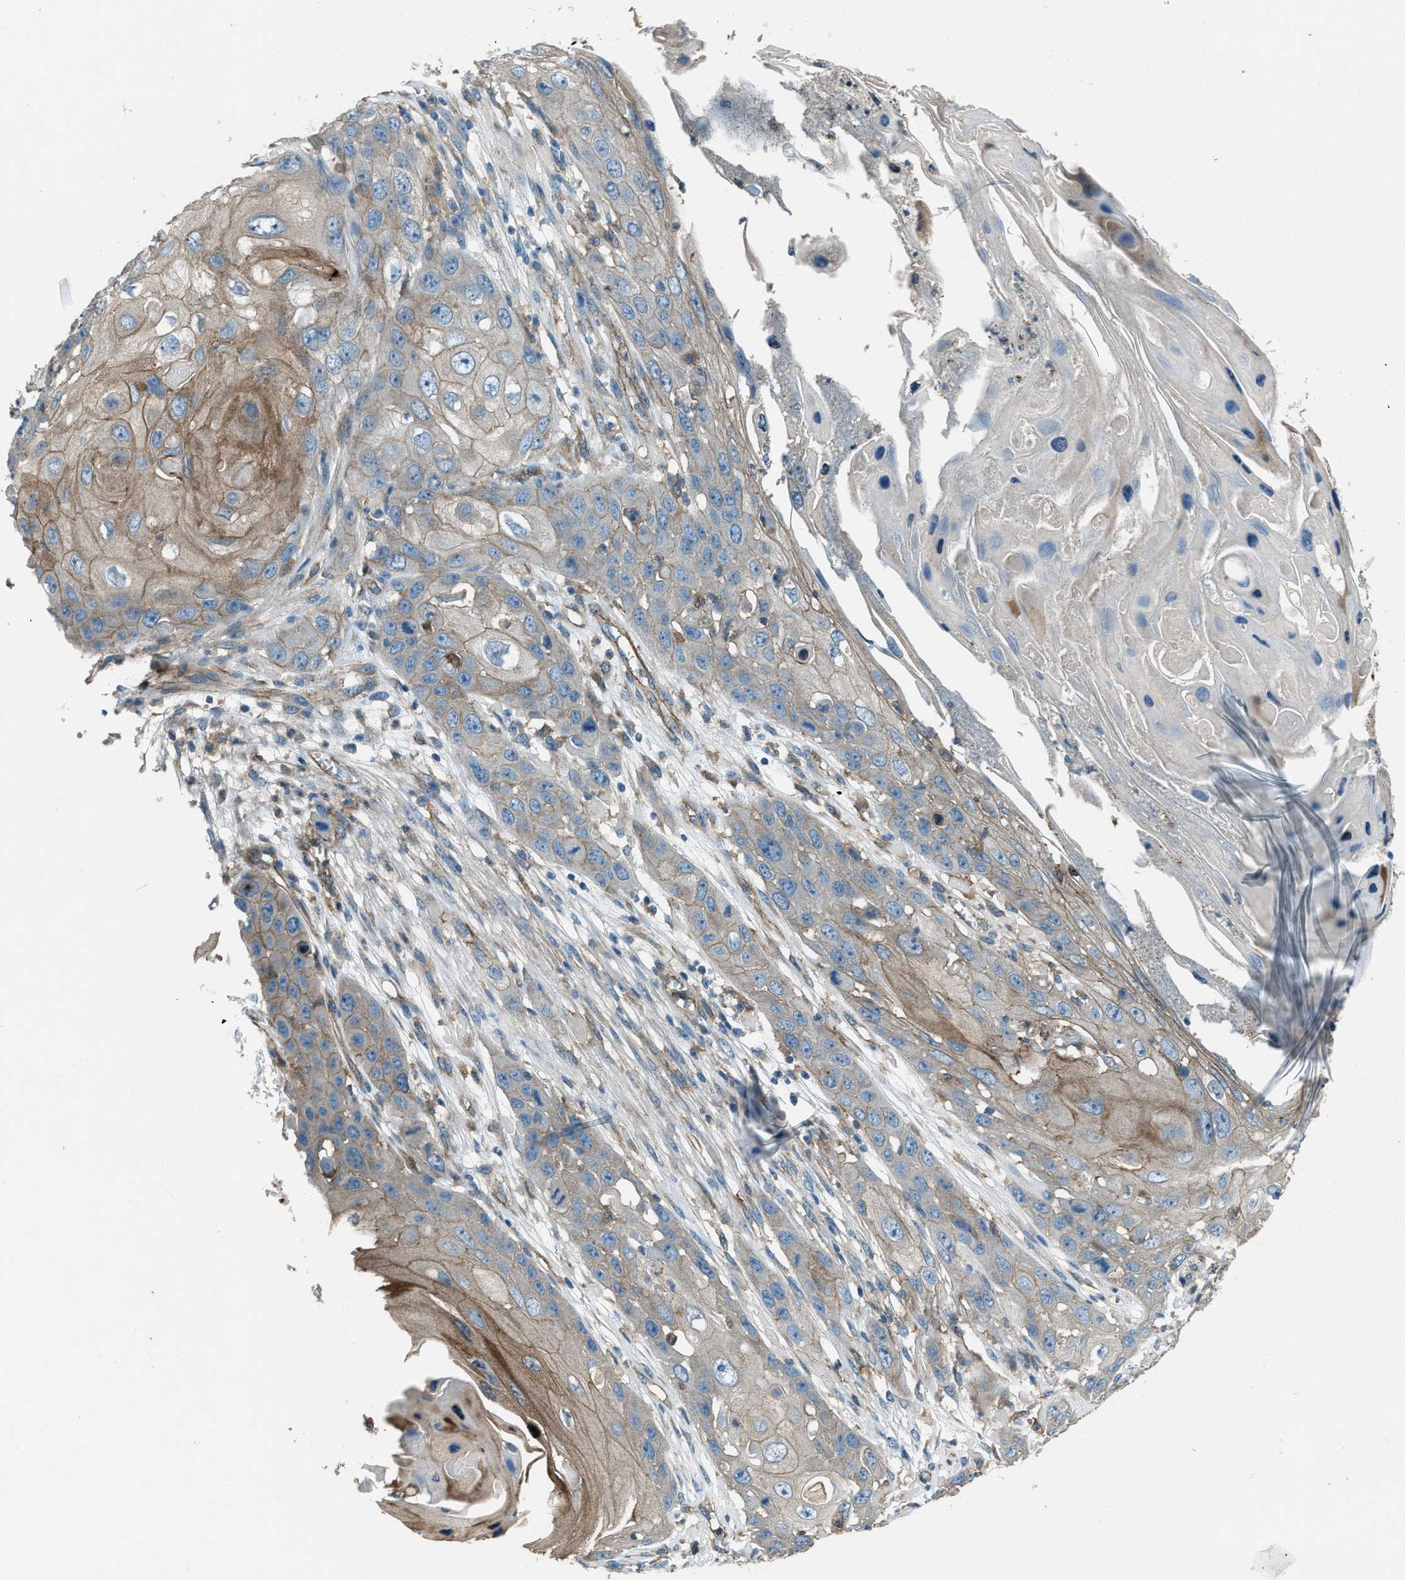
{"staining": {"intensity": "moderate", "quantity": "<25%", "location": "cytoplasmic/membranous"}, "tissue": "skin cancer", "cell_type": "Tumor cells", "image_type": "cancer", "snomed": [{"axis": "morphology", "description": "Squamous cell carcinoma, NOS"}, {"axis": "topography", "description": "Skin"}], "caption": "Skin cancer stained with a brown dye displays moderate cytoplasmic/membranous positive staining in approximately <25% of tumor cells.", "gene": "SVIL", "patient": {"sex": "male", "age": 55}}